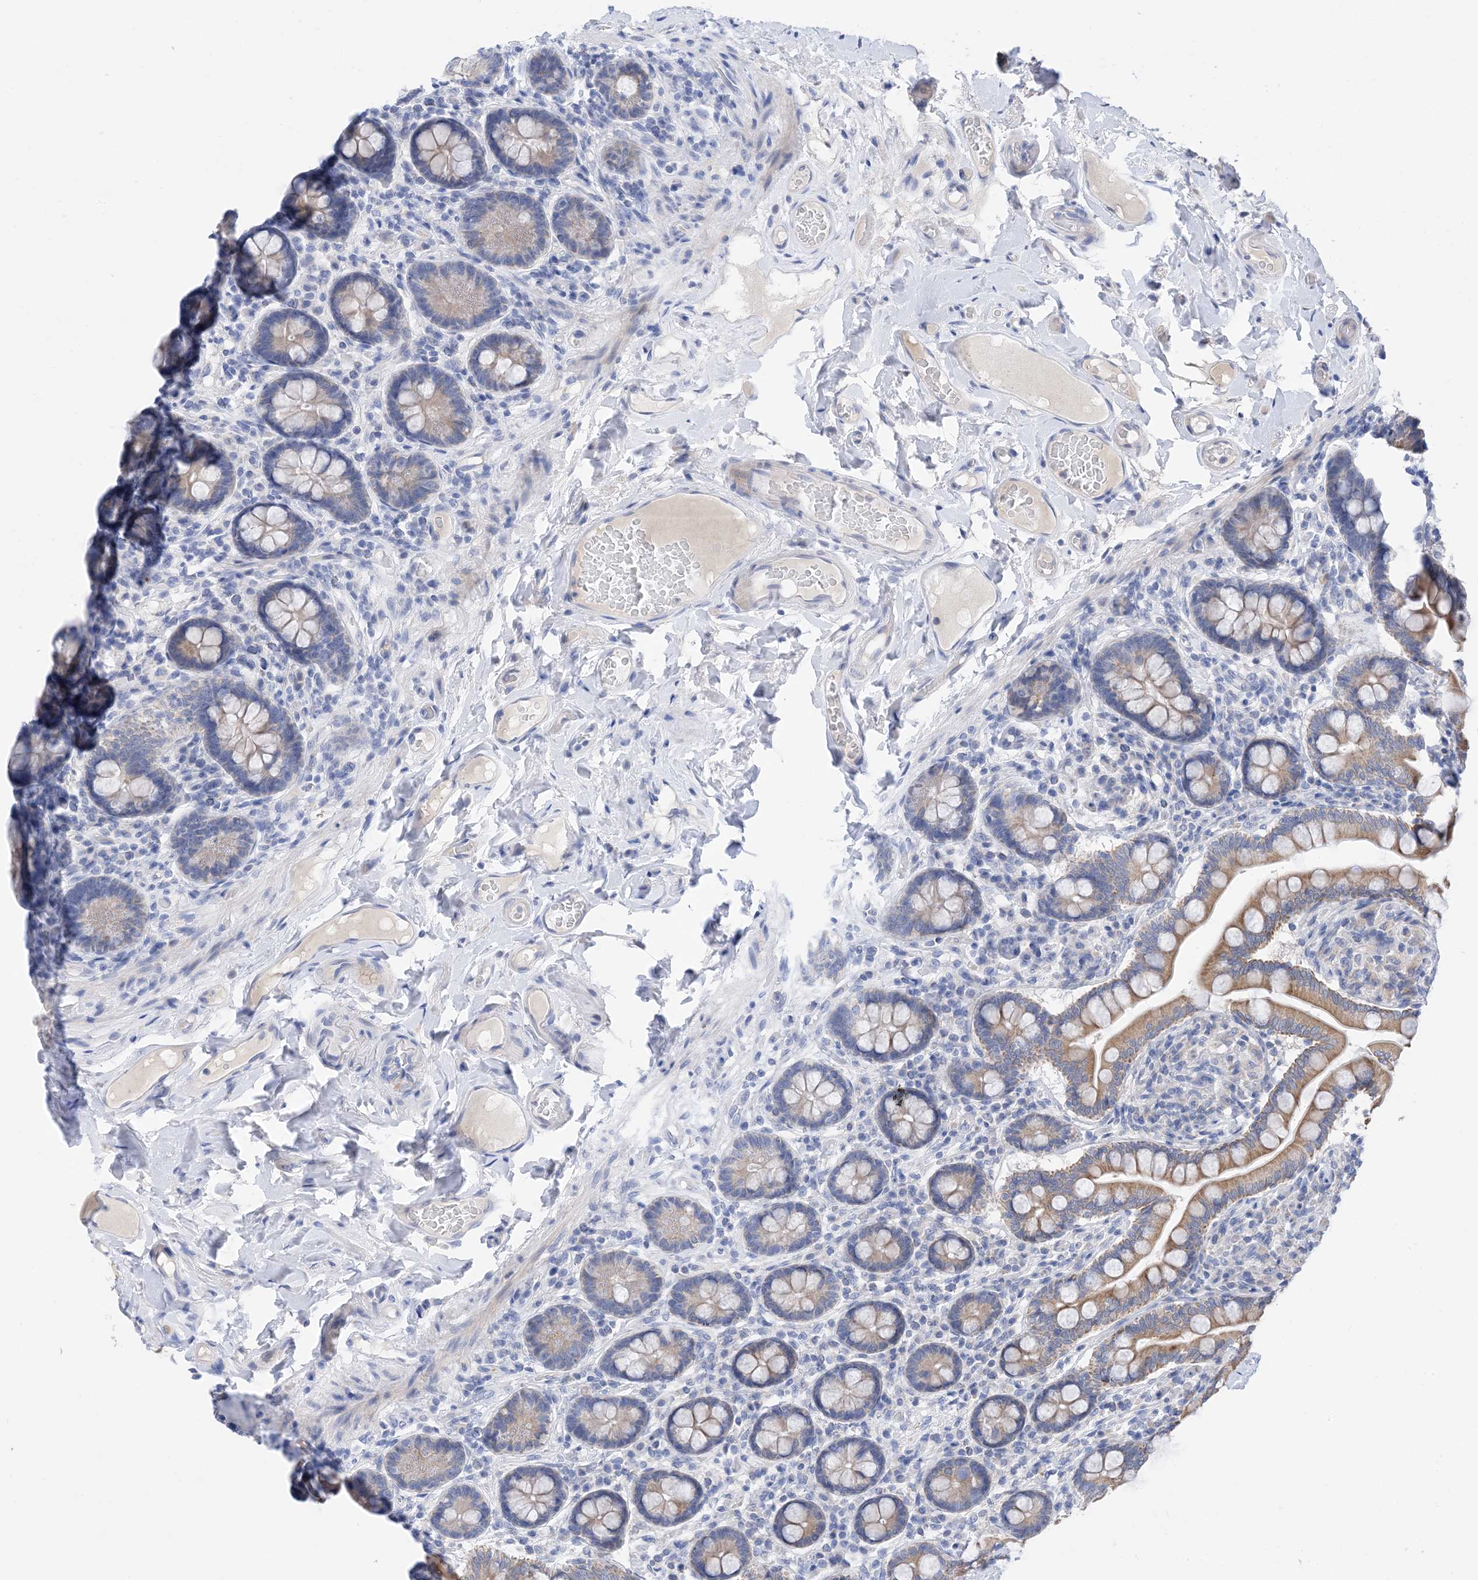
{"staining": {"intensity": "moderate", "quantity": ">75%", "location": "cytoplasmic/membranous"}, "tissue": "small intestine", "cell_type": "Glandular cells", "image_type": "normal", "snomed": [{"axis": "morphology", "description": "Normal tissue, NOS"}, {"axis": "topography", "description": "Small intestine"}], "caption": "Protein expression by IHC displays moderate cytoplasmic/membranous staining in about >75% of glandular cells in unremarkable small intestine. The staining was performed using DAB (3,3'-diaminobenzidine), with brown indicating positive protein expression. Nuclei are stained blue with hematoxylin.", "gene": "PLK4", "patient": {"sex": "female", "age": 64}}